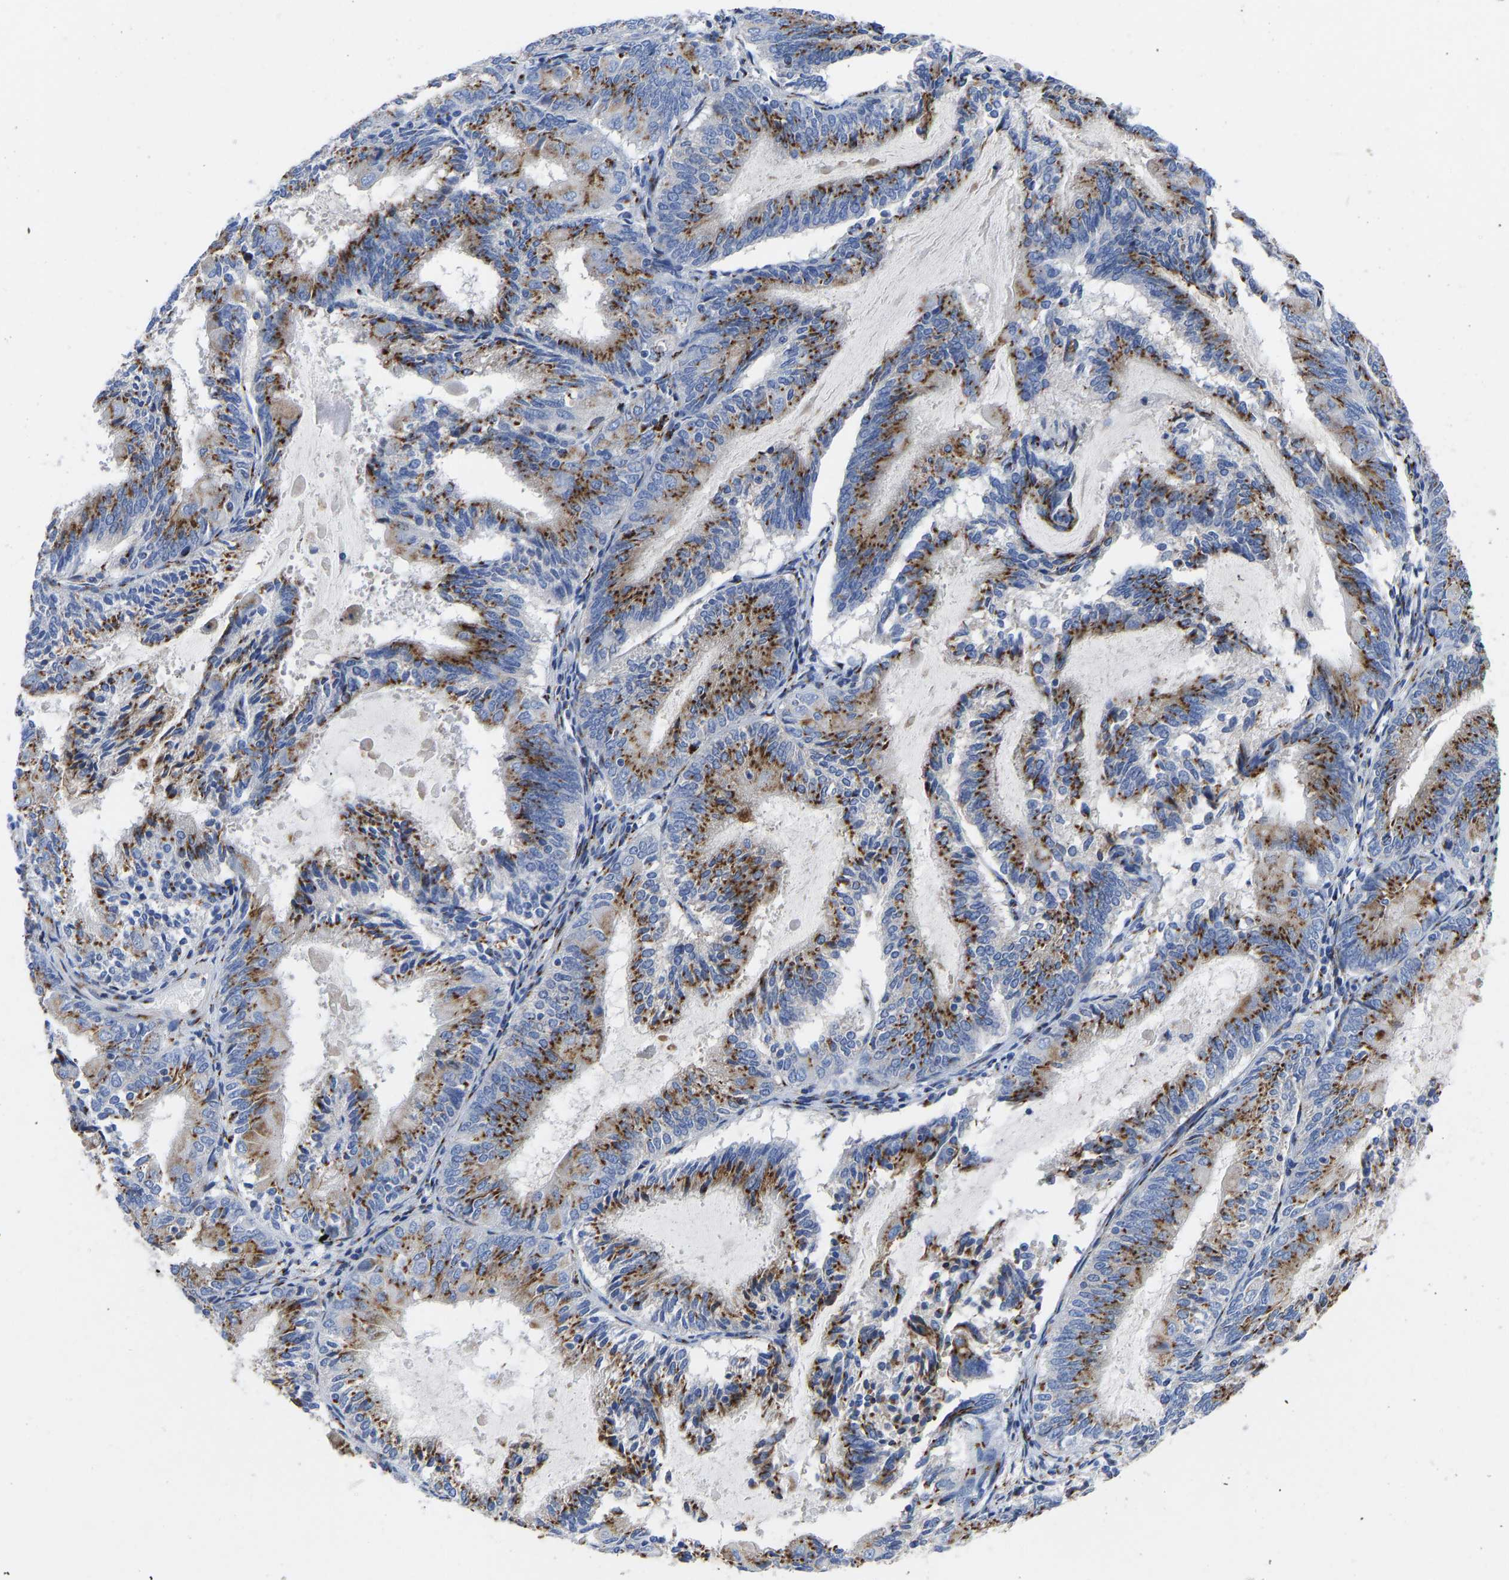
{"staining": {"intensity": "strong", "quantity": ">75%", "location": "cytoplasmic/membranous"}, "tissue": "endometrial cancer", "cell_type": "Tumor cells", "image_type": "cancer", "snomed": [{"axis": "morphology", "description": "Adenocarcinoma, NOS"}, {"axis": "topography", "description": "Endometrium"}], "caption": "High-power microscopy captured an immunohistochemistry (IHC) photomicrograph of adenocarcinoma (endometrial), revealing strong cytoplasmic/membranous positivity in about >75% of tumor cells.", "gene": "TMEM87A", "patient": {"sex": "female", "age": 81}}